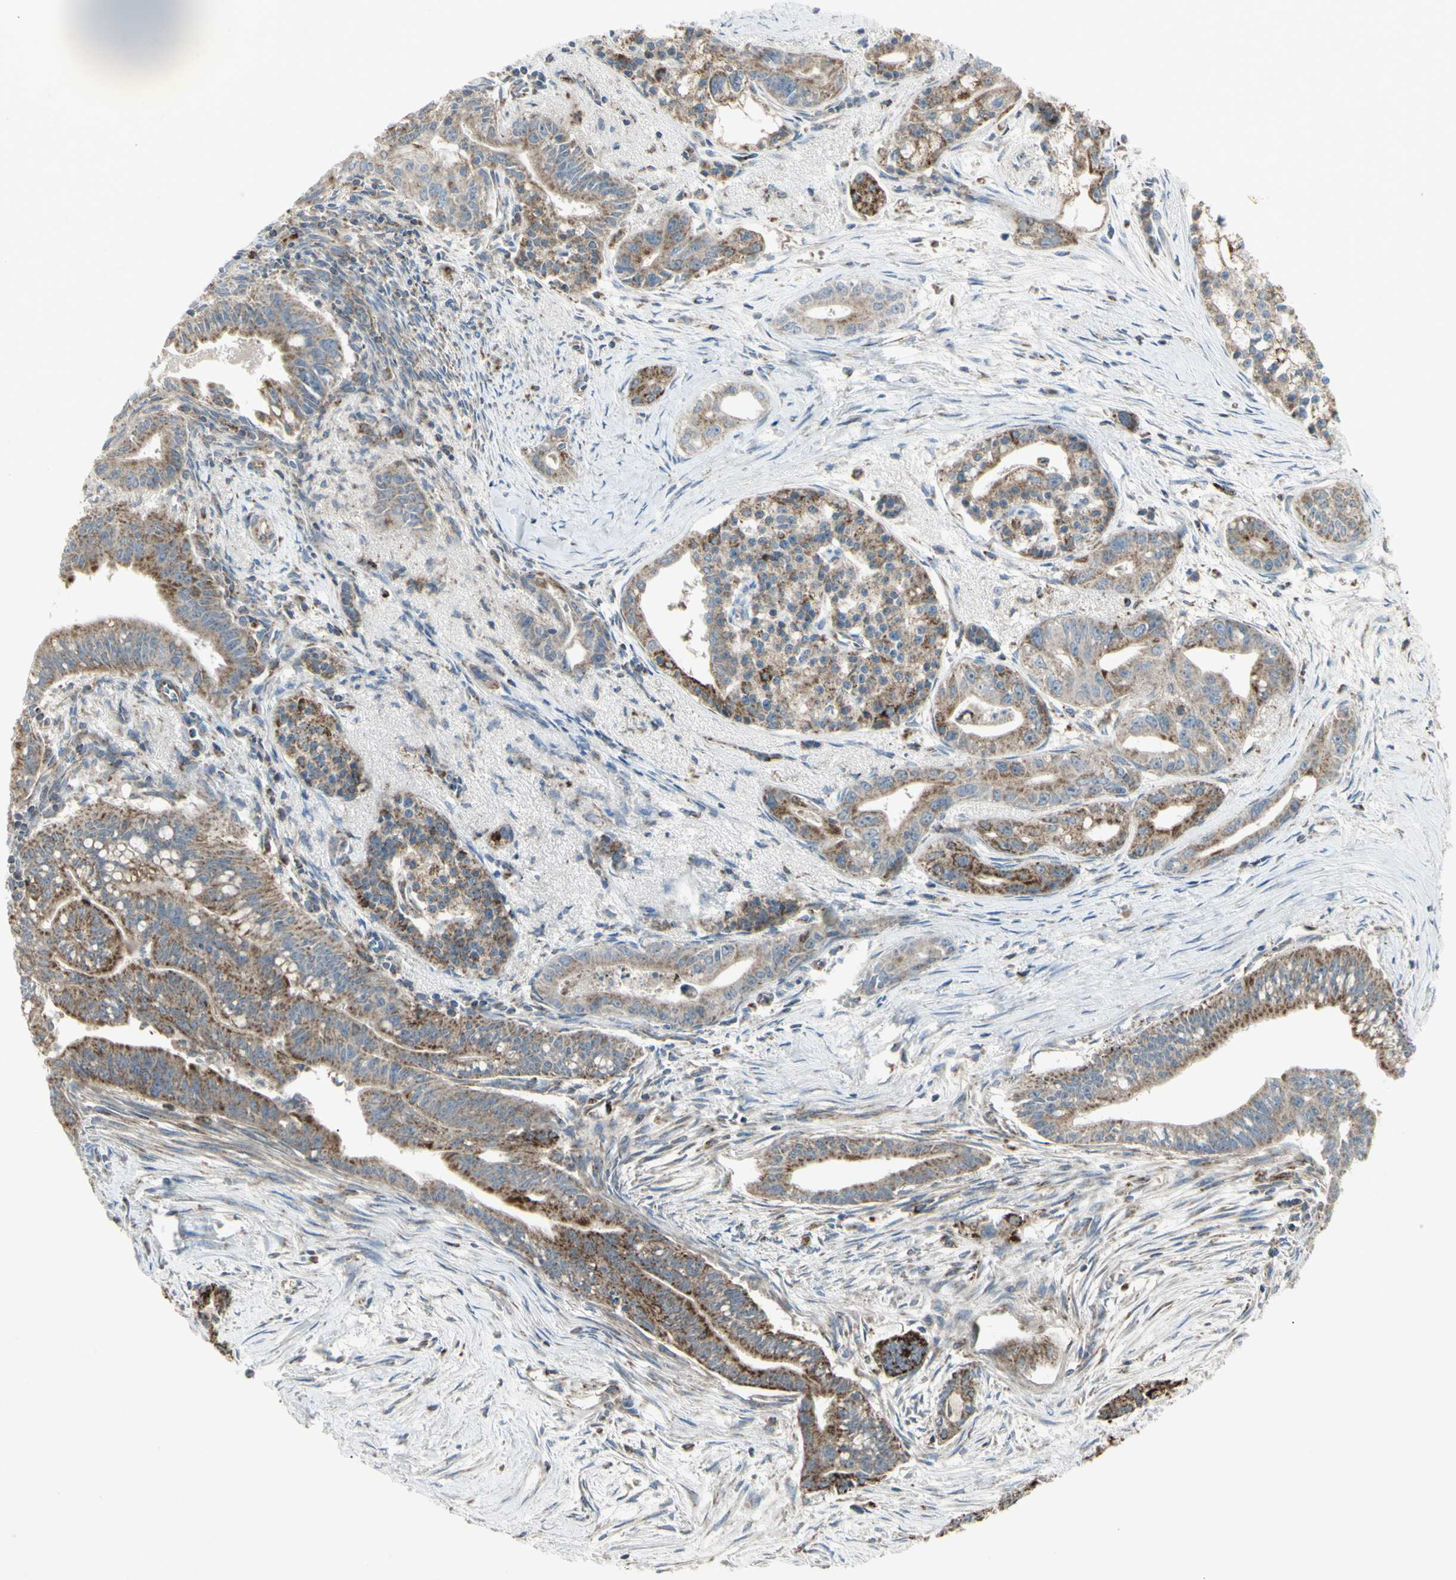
{"staining": {"intensity": "moderate", "quantity": ">75%", "location": "cytoplasmic/membranous"}, "tissue": "pancreatic cancer", "cell_type": "Tumor cells", "image_type": "cancer", "snomed": [{"axis": "morphology", "description": "Adenocarcinoma, NOS"}, {"axis": "topography", "description": "Pancreas"}], "caption": "DAB immunohistochemical staining of human pancreatic cancer (adenocarcinoma) demonstrates moderate cytoplasmic/membranous protein staining in approximately >75% of tumor cells.", "gene": "CYB5R1", "patient": {"sex": "male", "age": 70}}